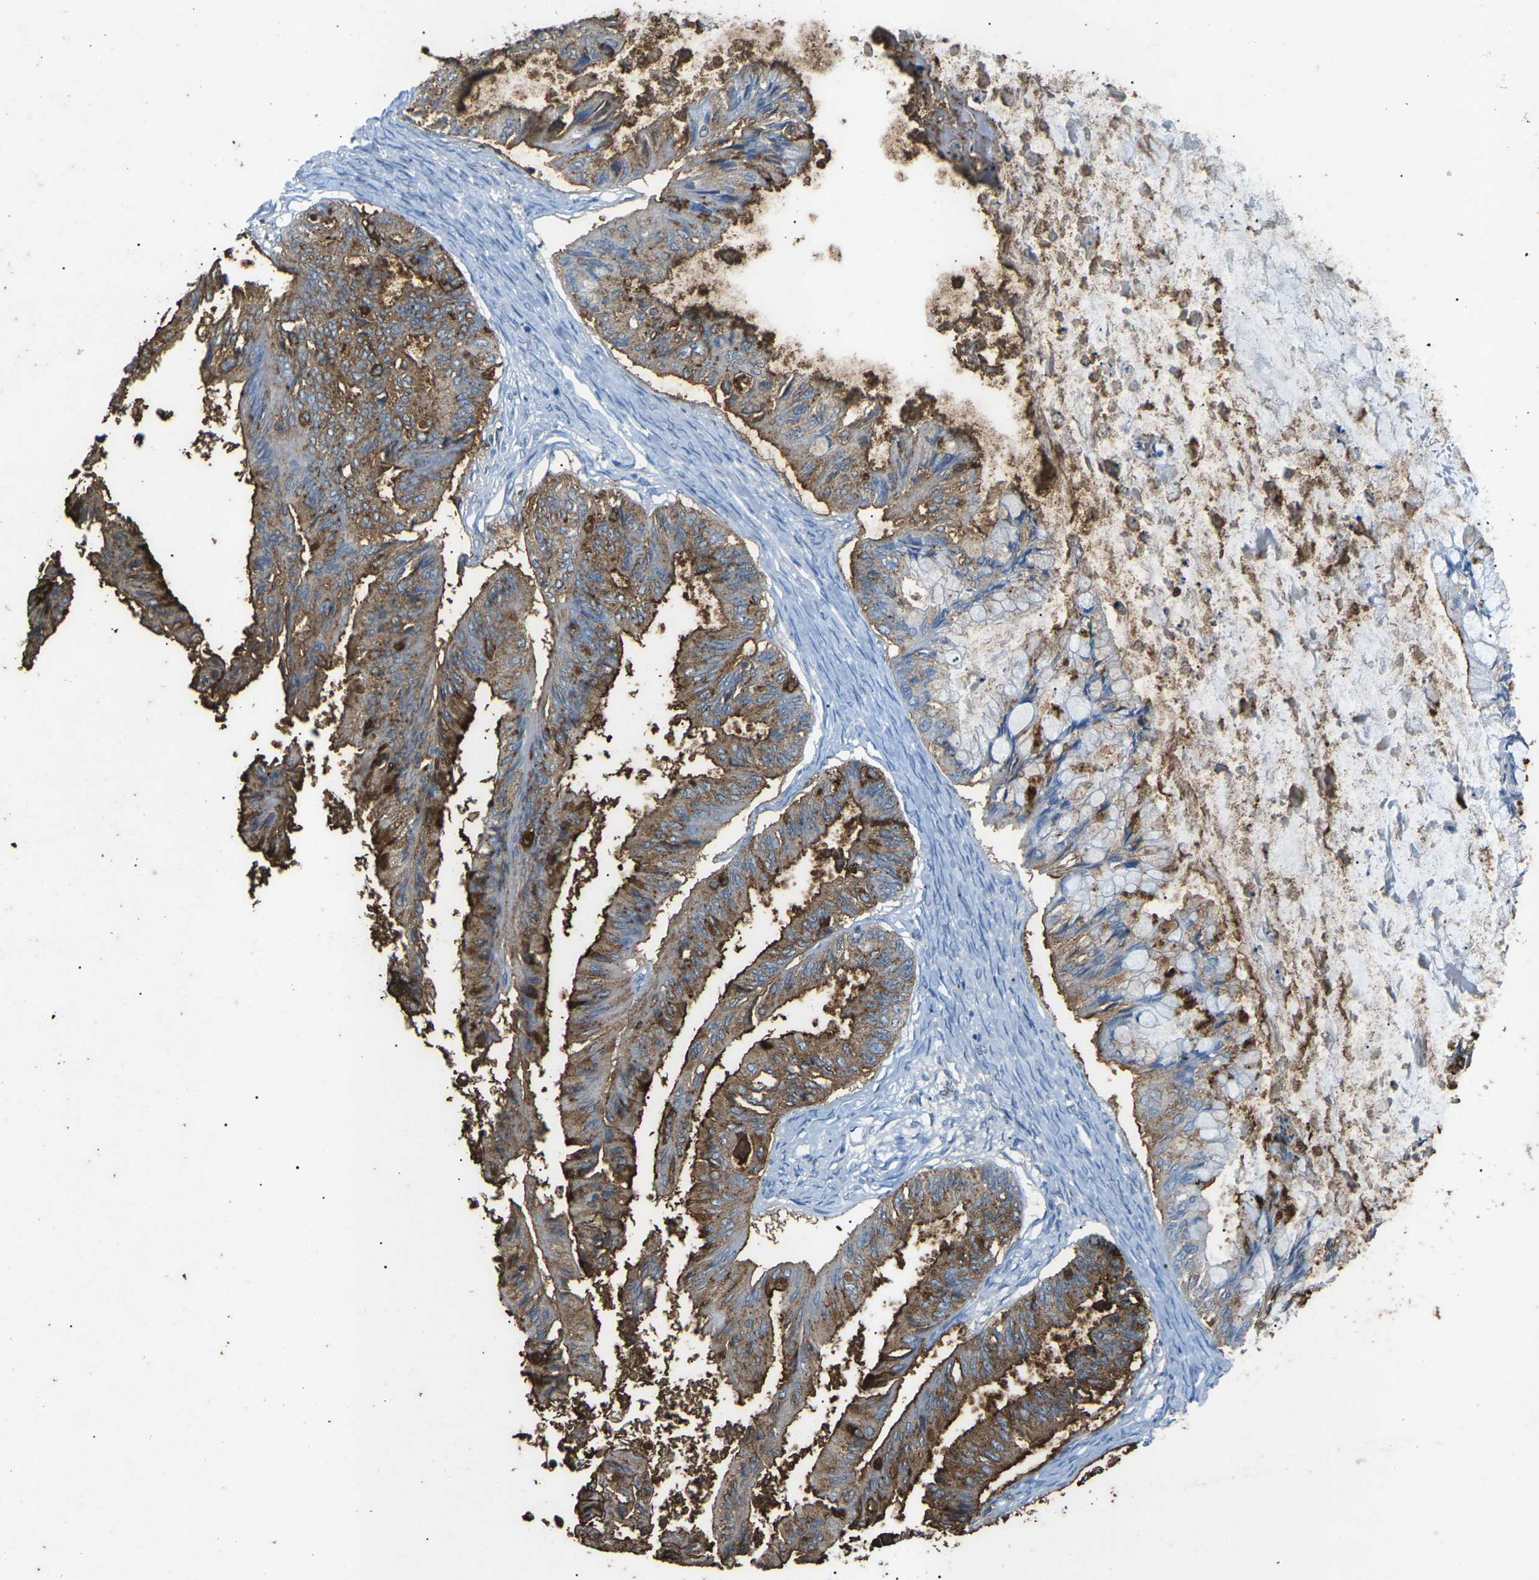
{"staining": {"intensity": "moderate", "quantity": ">75%", "location": "cytoplasmic/membranous"}, "tissue": "ovarian cancer", "cell_type": "Tumor cells", "image_type": "cancer", "snomed": [{"axis": "morphology", "description": "Cystadenocarcinoma, mucinous, NOS"}, {"axis": "topography", "description": "Ovary"}], "caption": "IHC micrograph of ovarian cancer stained for a protein (brown), which demonstrates medium levels of moderate cytoplasmic/membranous staining in approximately >75% of tumor cells.", "gene": "CTAGE1", "patient": {"sex": "female", "age": 57}}